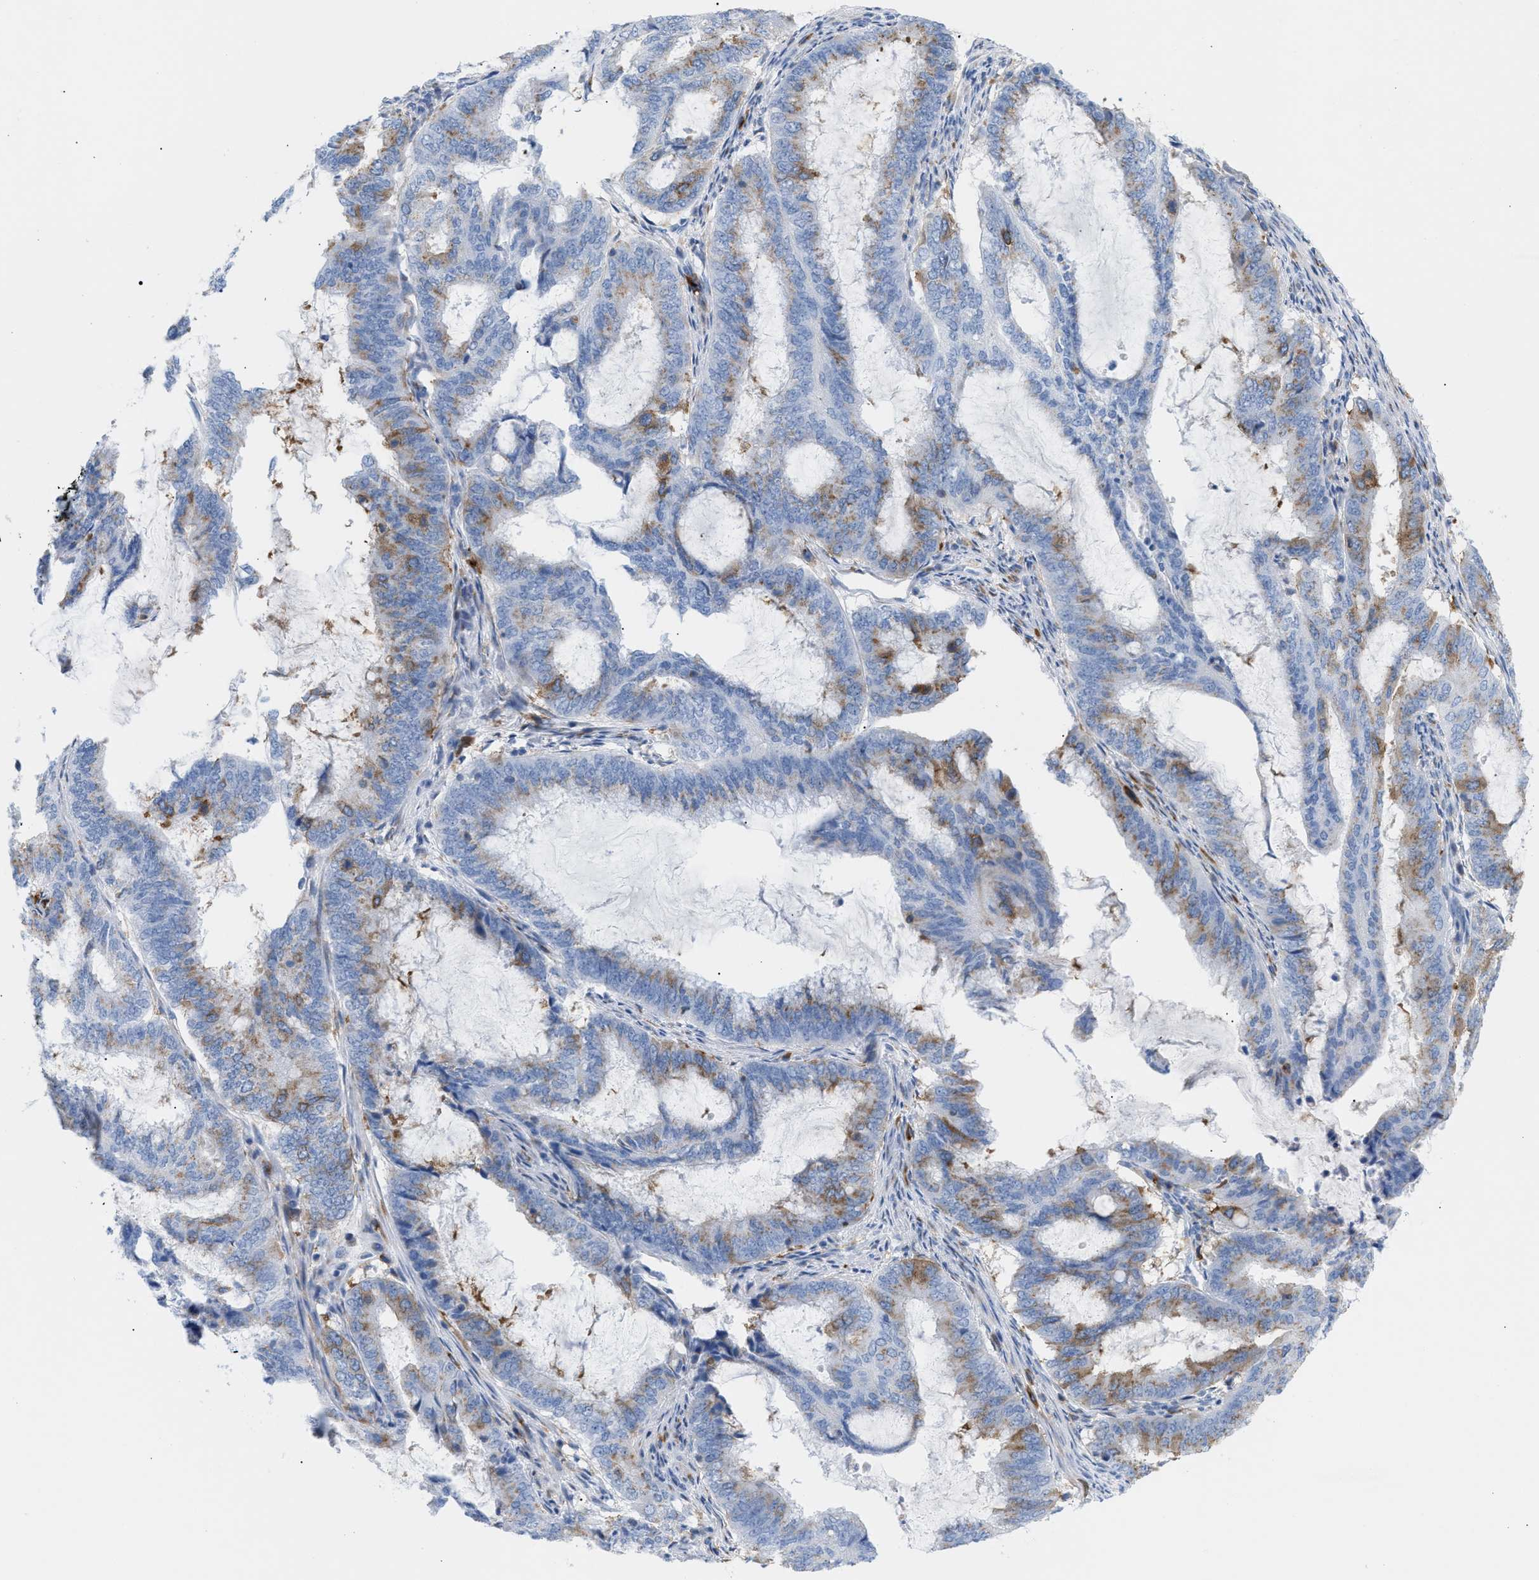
{"staining": {"intensity": "moderate", "quantity": "<25%", "location": "cytoplasmic/membranous"}, "tissue": "endometrial cancer", "cell_type": "Tumor cells", "image_type": "cancer", "snomed": [{"axis": "morphology", "description": "Adenocarcinoma, NOS"}, {"axis": "topography", "description": "Endometrium"}], "caption": "Immunohistochemical staining of adenocarcinoma (endometrial) reveals low levels of moderate cytoplasmic/membranous protein staining in about <25% of tumor cells.", "gene": "TACC3", "patient": {"sex": "female", "age": 51}}